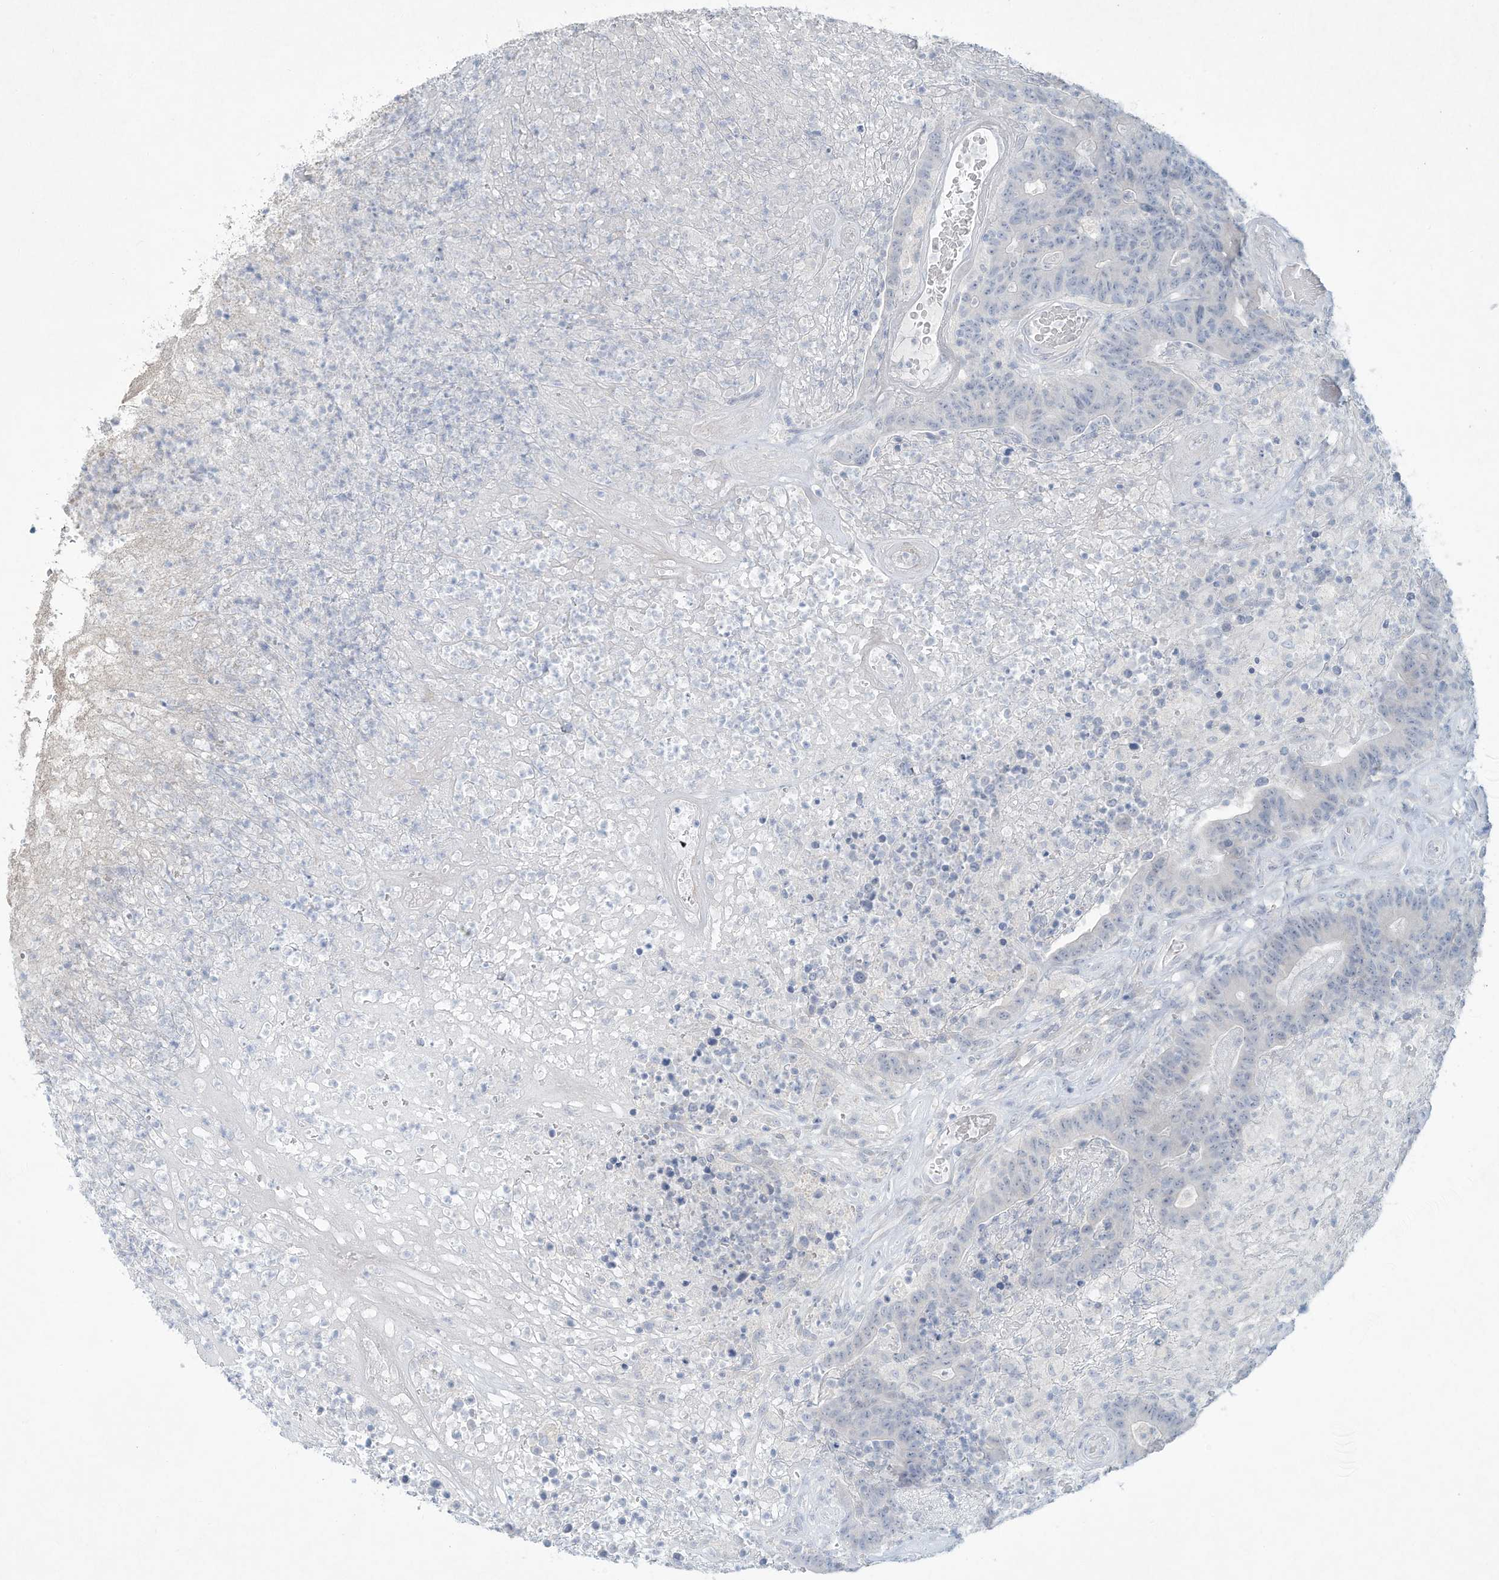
{"staining": {"intensity": "negative", "quantity": "none", "location": "none"}, "tissue": "colorectal cancer", "cell_type": "Tumor cells", "image_type": "cancer", "snomed": [{"axis": "morphology", "description": "Normal tissue, NOS"}, {"axis": "morphology", "description": "Adenocarcinoma, NOS"}, {"axis": "topography", "description": "Colon"}], "caption": "Histopathology image shows no protein staining in tumor cells of adenocarcinoma (colorectal) tissue.", "gene": "PAX6", "patient": {"sex": "female", "age": 75}}